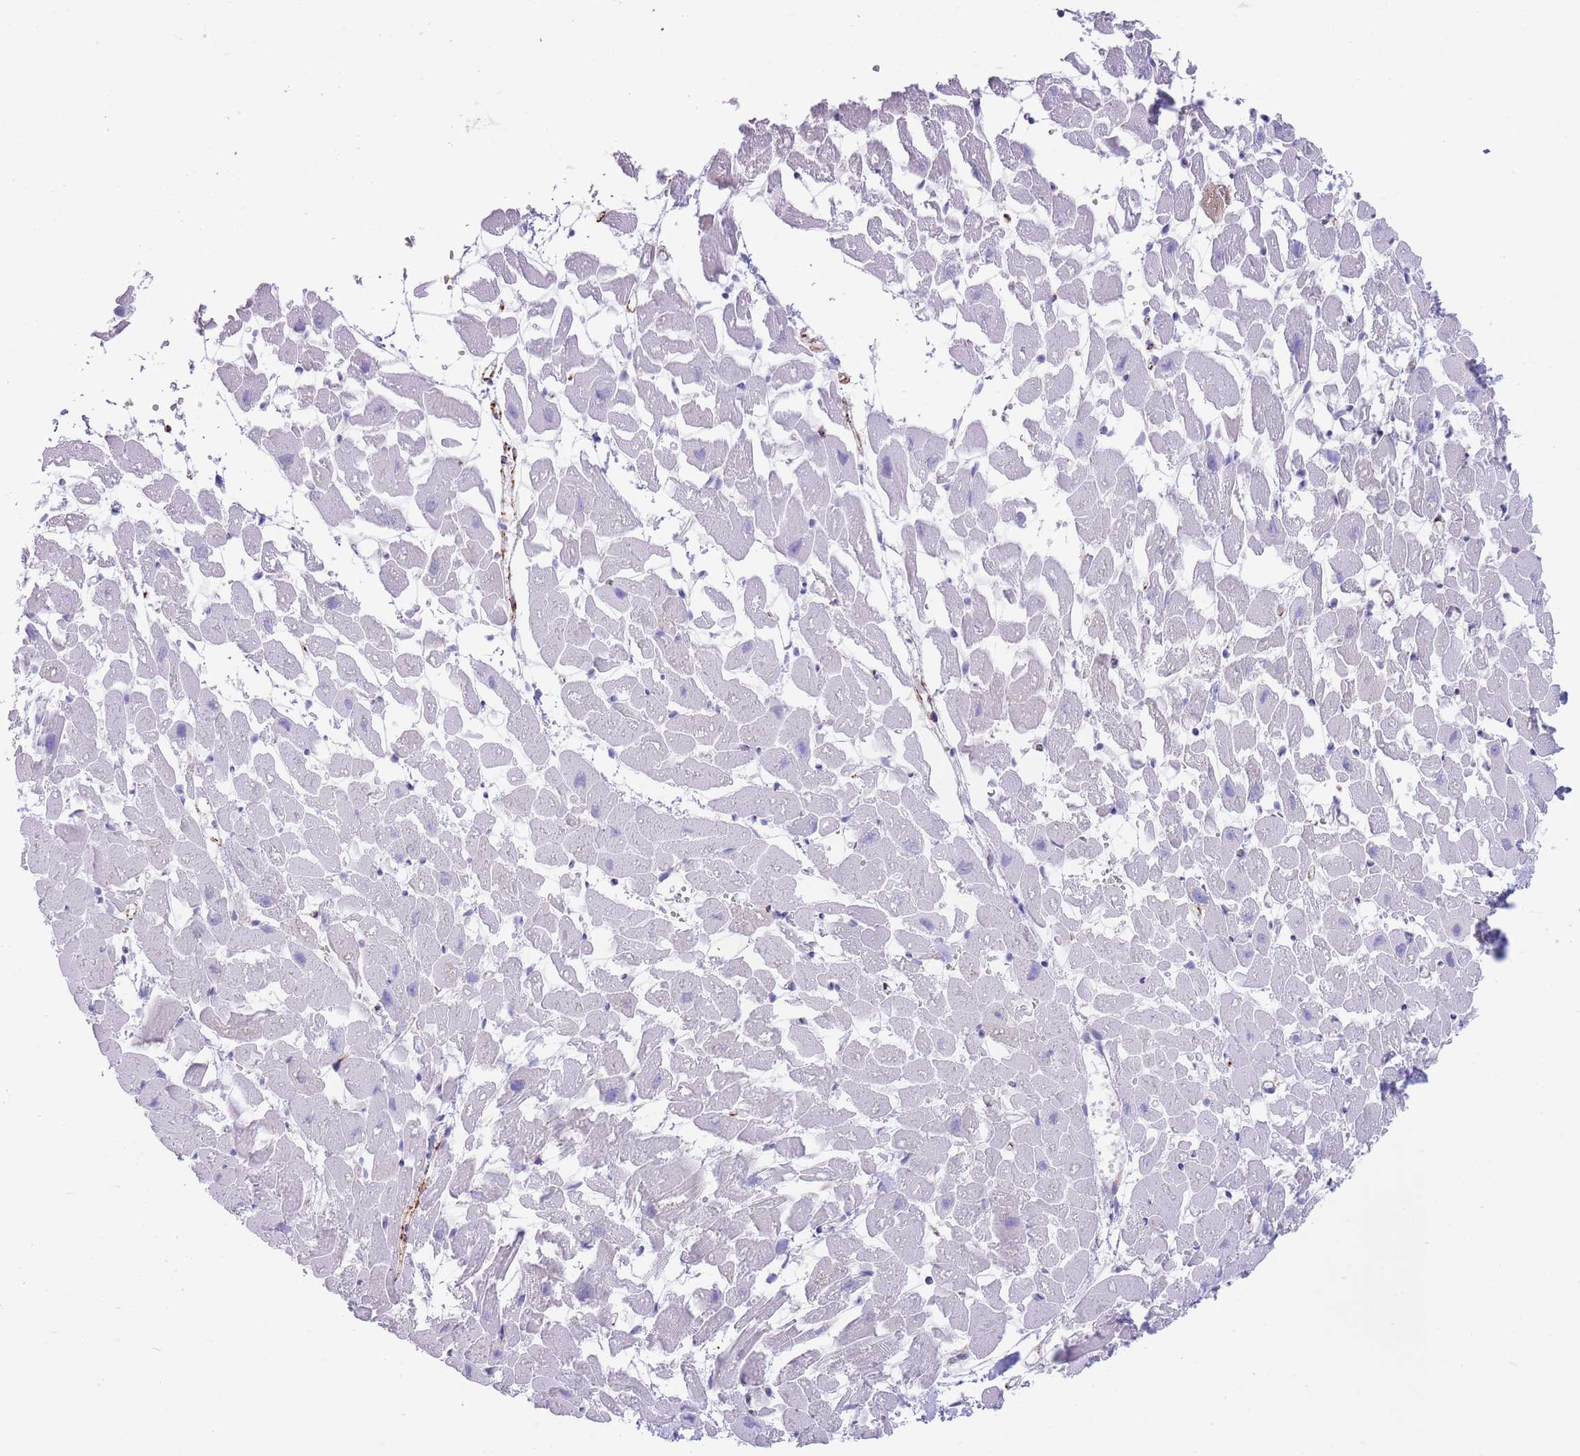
{"staining": {"intensity": "negative", "quantity": "none", "location": "none"}, "tissue": "heart muscle", "cell_type": "Cardiomyocytes", "image_type": "normal", "snomed": [{"axis": "morphology", "description": "Normal tissue, NOS"}, {"axis": "topography", "description": "Heart"}], "caption": "Photomicrograph shows no protein positivity in cardiomyocytes of benign heart muscle.", "gene": "DET1", "patient": {"sex": "female", "age": 64}}